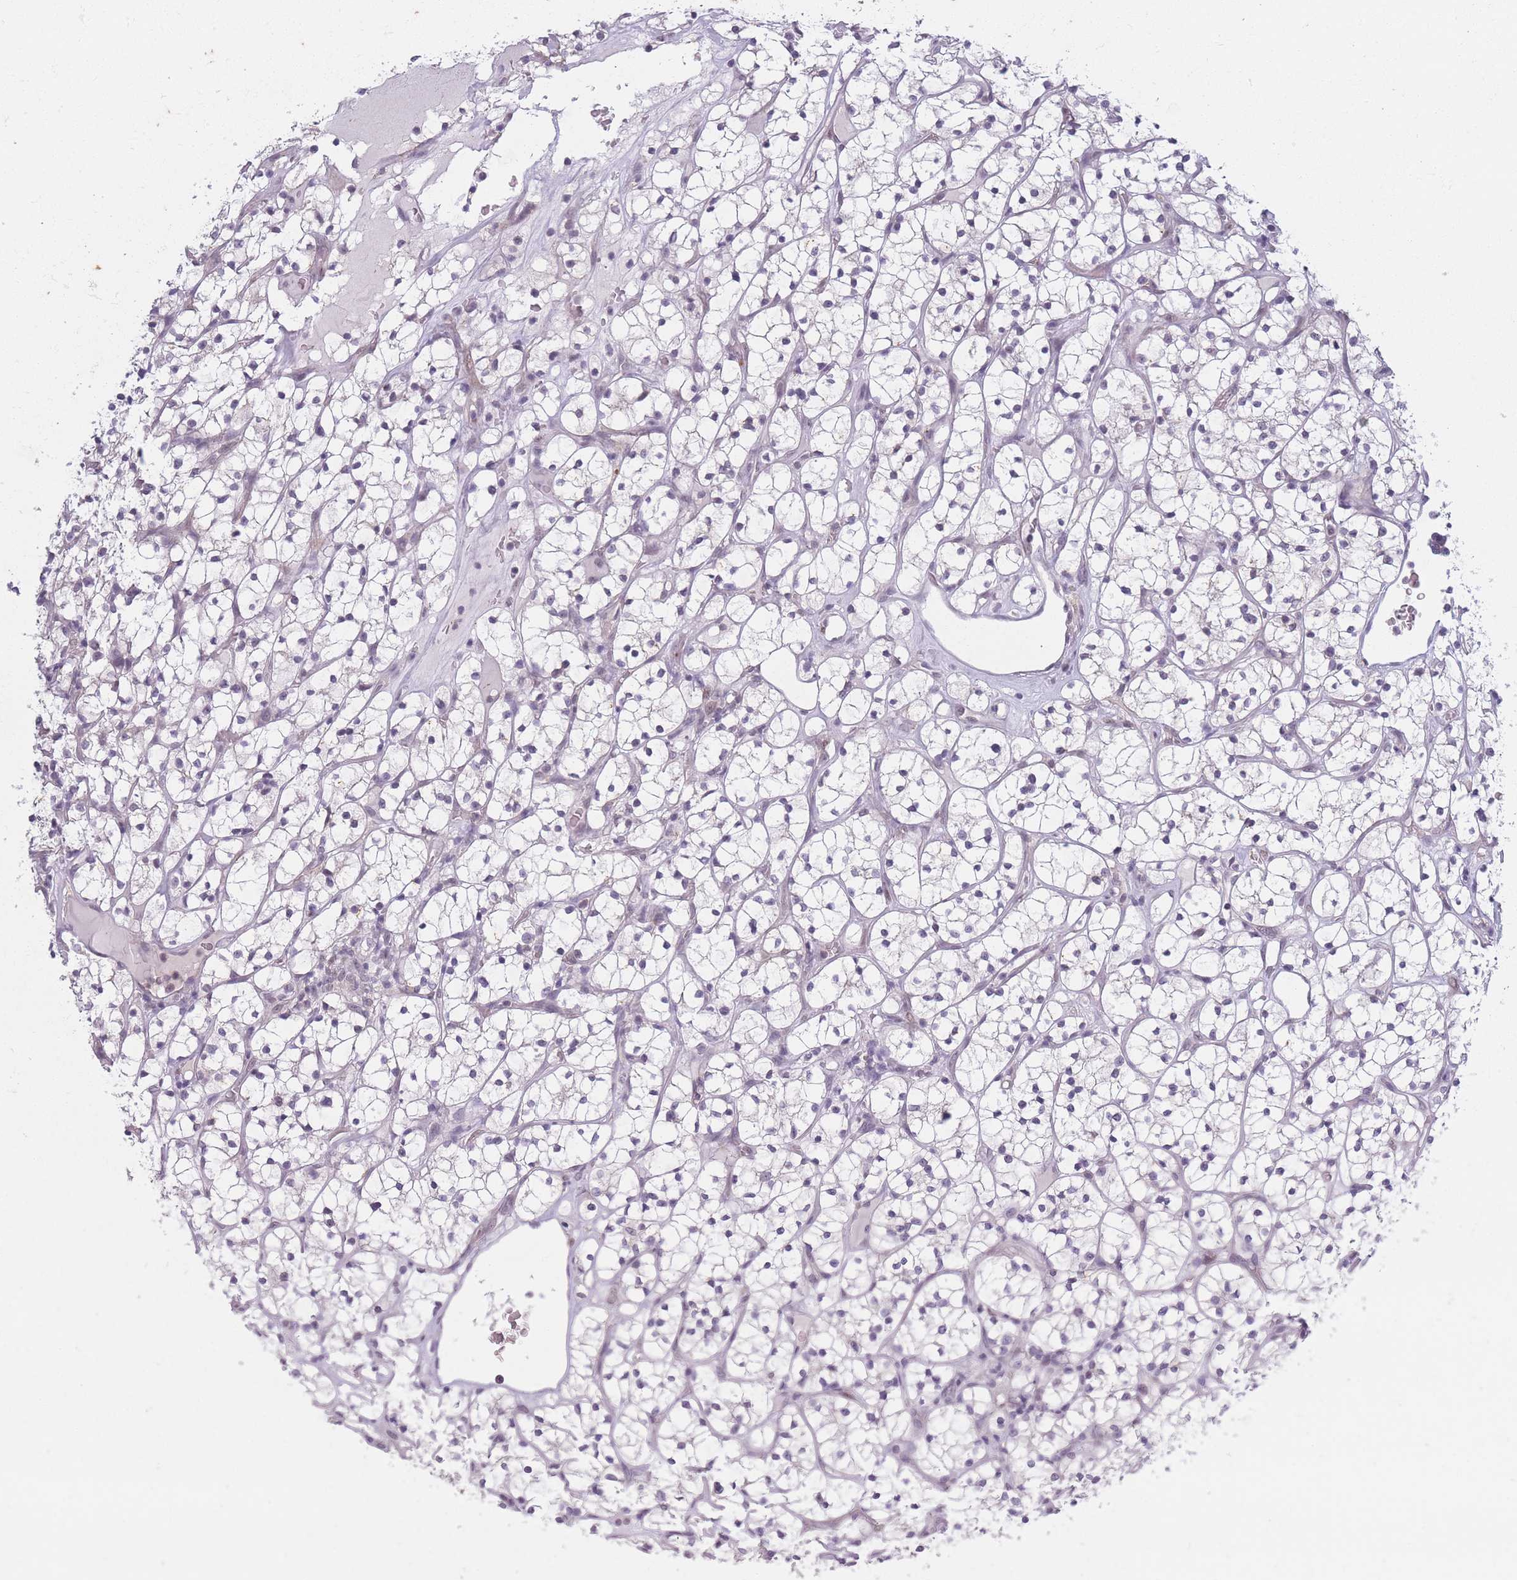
{"staining": {"intensity": "negative", "quantity": "none", "location": "none"}, "tissue": "renal cancer", "cell_type": "Tumor cells", "image_type": "cancer", "snomed": [{"axis": "morphology", "description": "Adenocarcinoma, NOS"}, {"axis": "topography", "description": "Kidney"}], "caption": "DAB immunohistochemical staining of human renal cancer shows no significant staining in tumor cells. The staining was performed using DAB (3,3'-diaminobenzidine) to visualize the protein expression in brown, while the nuclei were stained in blue with hematoxylin (Magnification: 20x).", "gene": "SIN3B", "patient": {"sex": "female", "age": 64}}